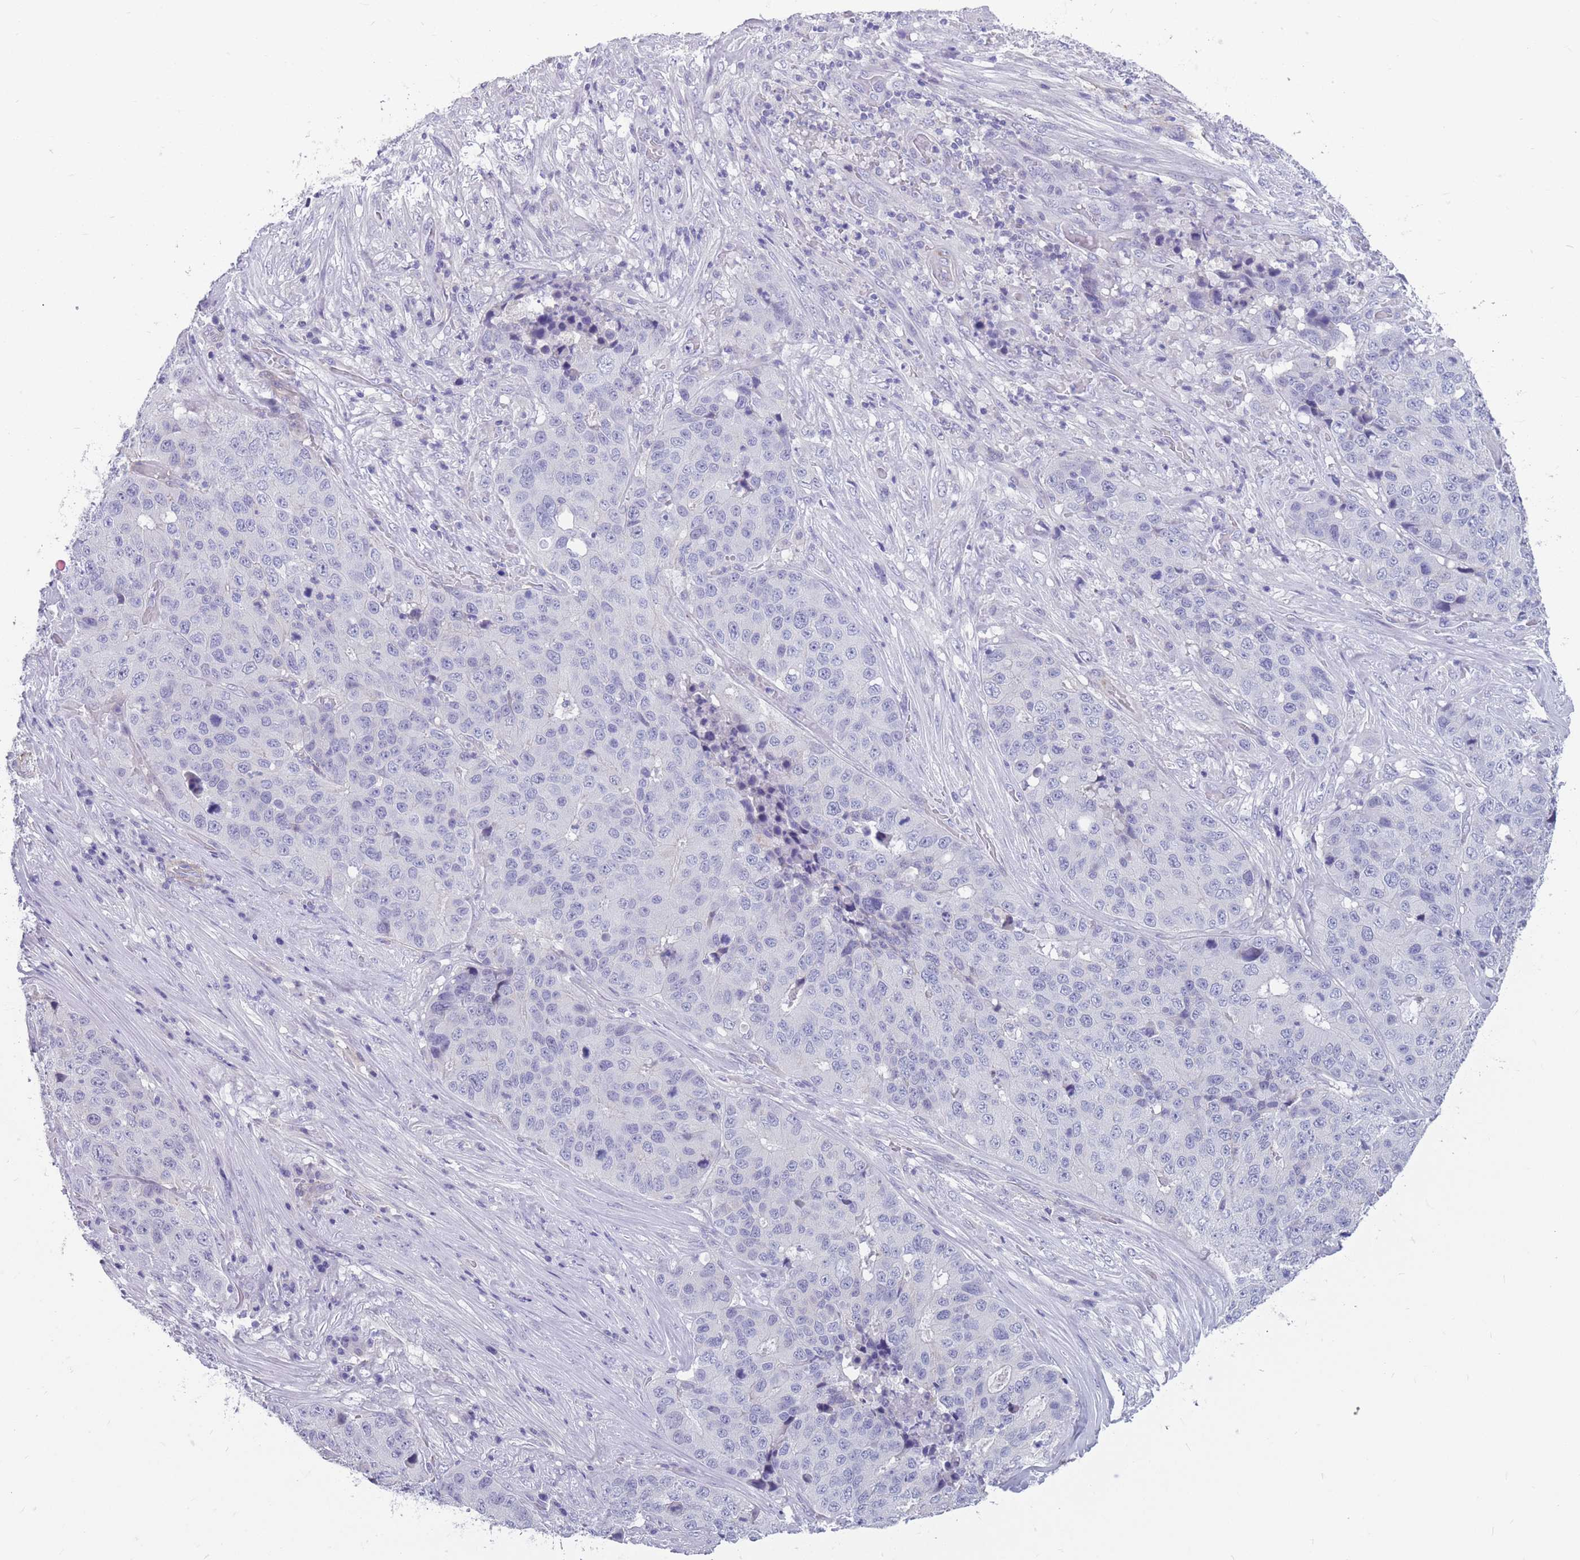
{"staining": {"intensity": "negative", "quantity": "none", "location": "none"}, "tissue": "stomach cancer", "cell_type": "Tumor cells", "image_type": "cancer", "snomed": [{"axis": "morphology", "description": "Adenocarcinoma, NOS"}, {"axis": "topography", "description": "Stomach"}], "caption": "This is an immunohistochemistry (IHC) image of stomach cancer. There is no staining in tumor cells.", "gene": "DPYD", "patient": {"sex": "male", "age": 71}}